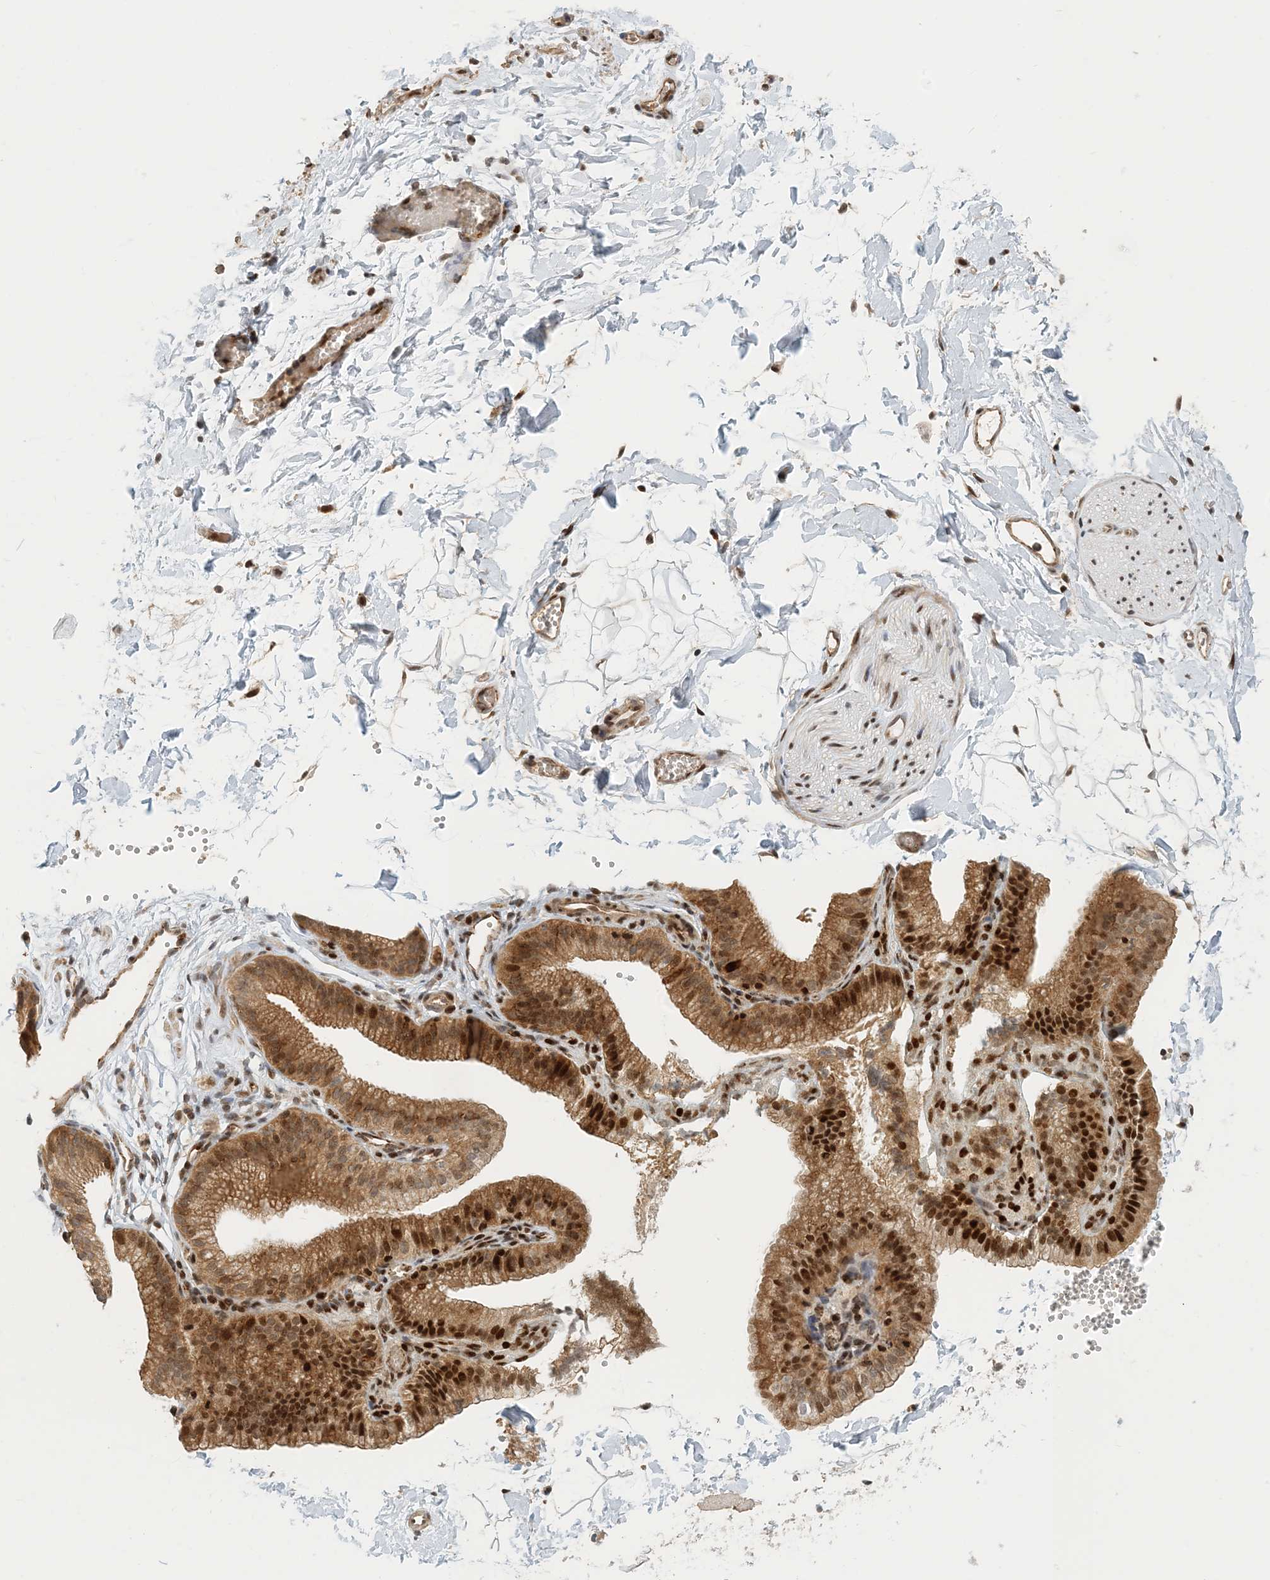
{"staining": {"intensity": "negative", "quantity": "none", "location": "none"}, "tissue": "adipose tissue", "cell_type": "Adipocytes", "image_type": "normal", "snomed": [{"axis": "morphology", "description": "Normal tissue, NOS"}, {"axis": "topography", "description": "Gallbladder"}, {"axis": "topography", "description": "Peripheral nerve tissue"}], "caption": "This is an immunohistochemistry (IHC) photomicrograph of normal adipose tissue. There is no expression in adipocytes.", "gene": "MAPKBP1", "patient": {"sex": "male", "age": 38}}